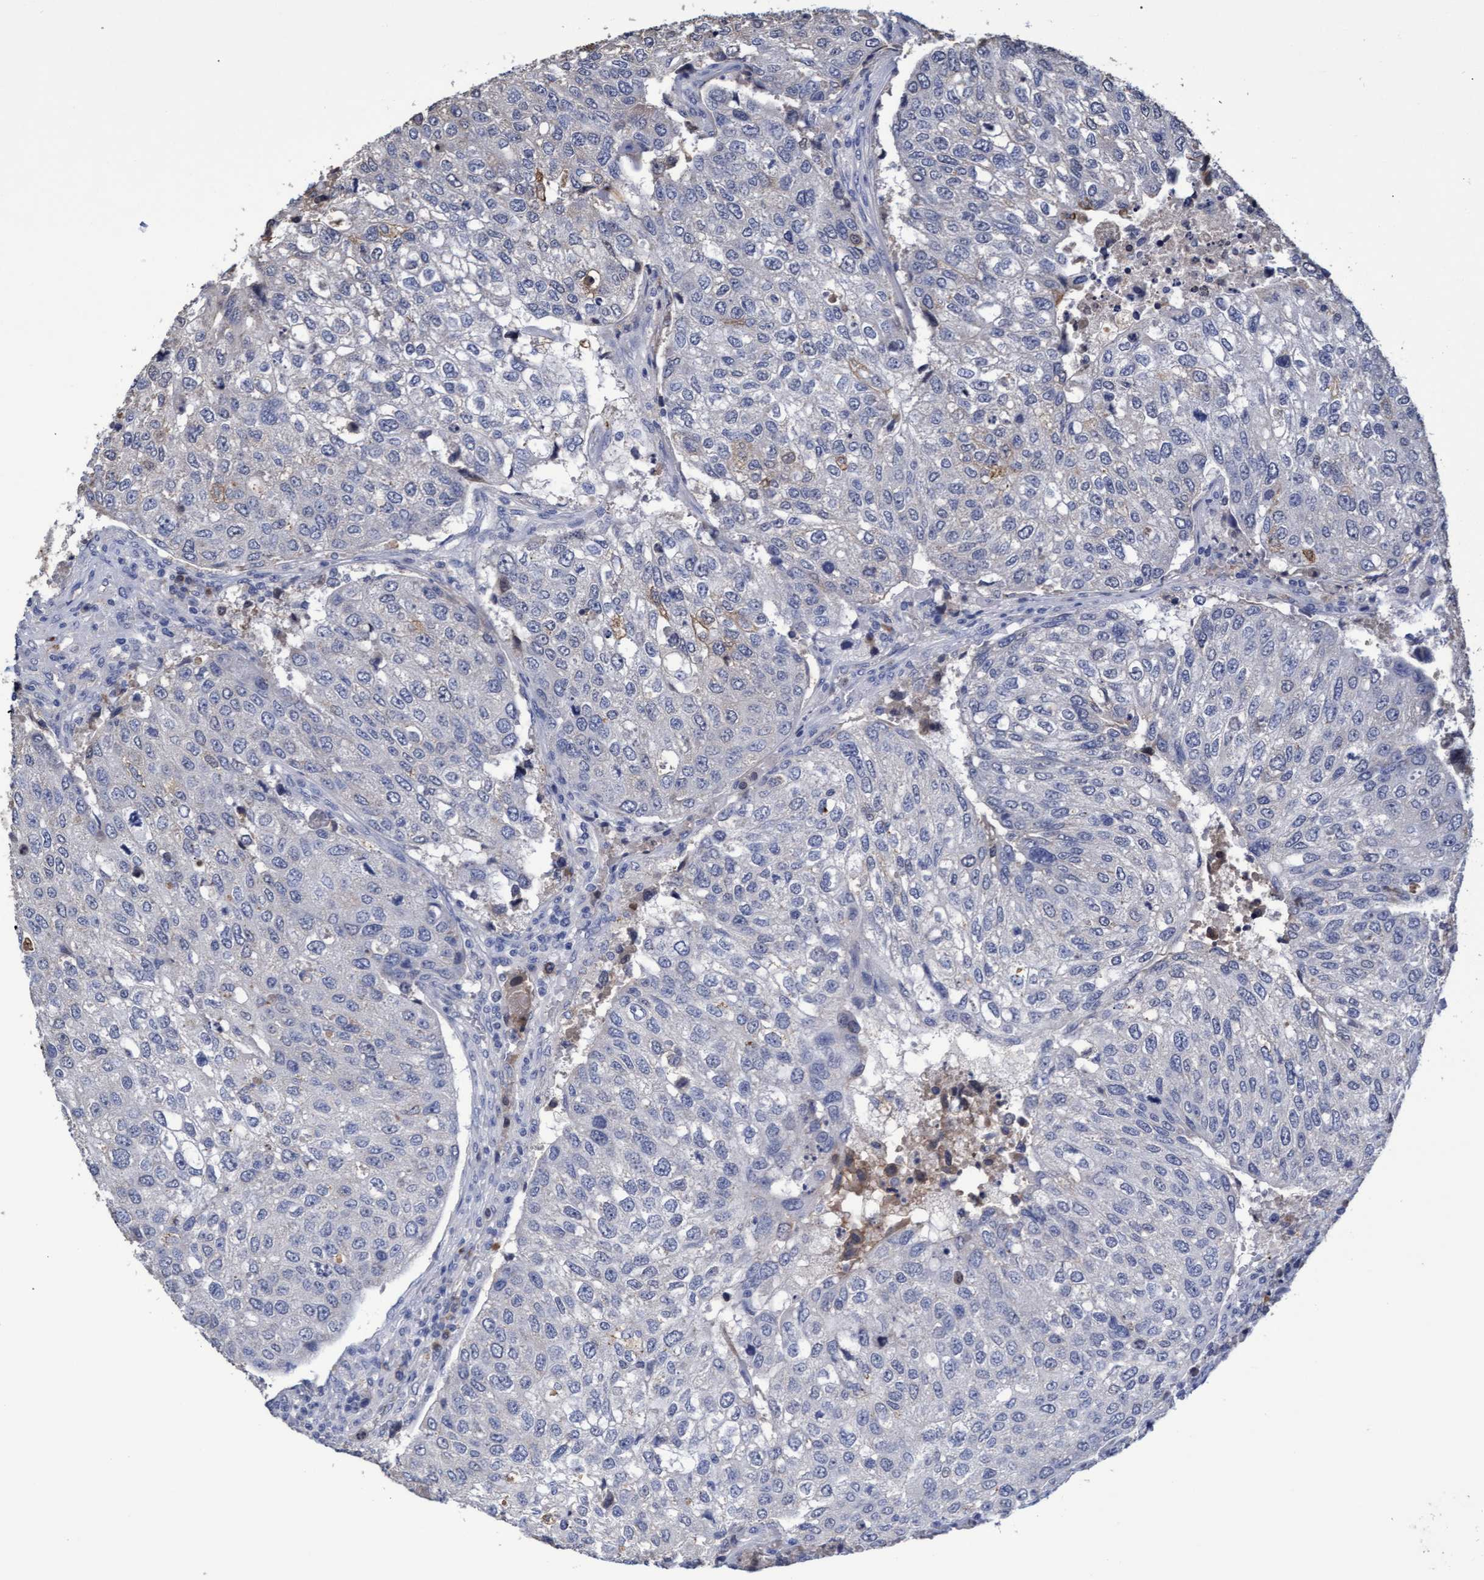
{"staining": {"intensity": "negative", "quantity": "none", "location": "none"}, "tissue": "urothelial cancer", "cell_type": "Tumor cells", "image_type": "cancer", "snomed": [{"axis": "morphology", "description": "Urothelial carcinoma, High grade"}, {"axis": "topography", "description": "Lymph node"}, {"axis": "topography", "description": "Urinary bladder"}], "caption": "Immunohistochemistry micrograph of neoplastic tissue: human high-grade urothelial carcinoma stained with DAB demonstrates no significant protein staining in tumor cells. (Brightfield microscopy of DAB immunohistochemistry at high magnification).", "gene": "GPR39", "patient": {"sex": "male", "age": 51}}